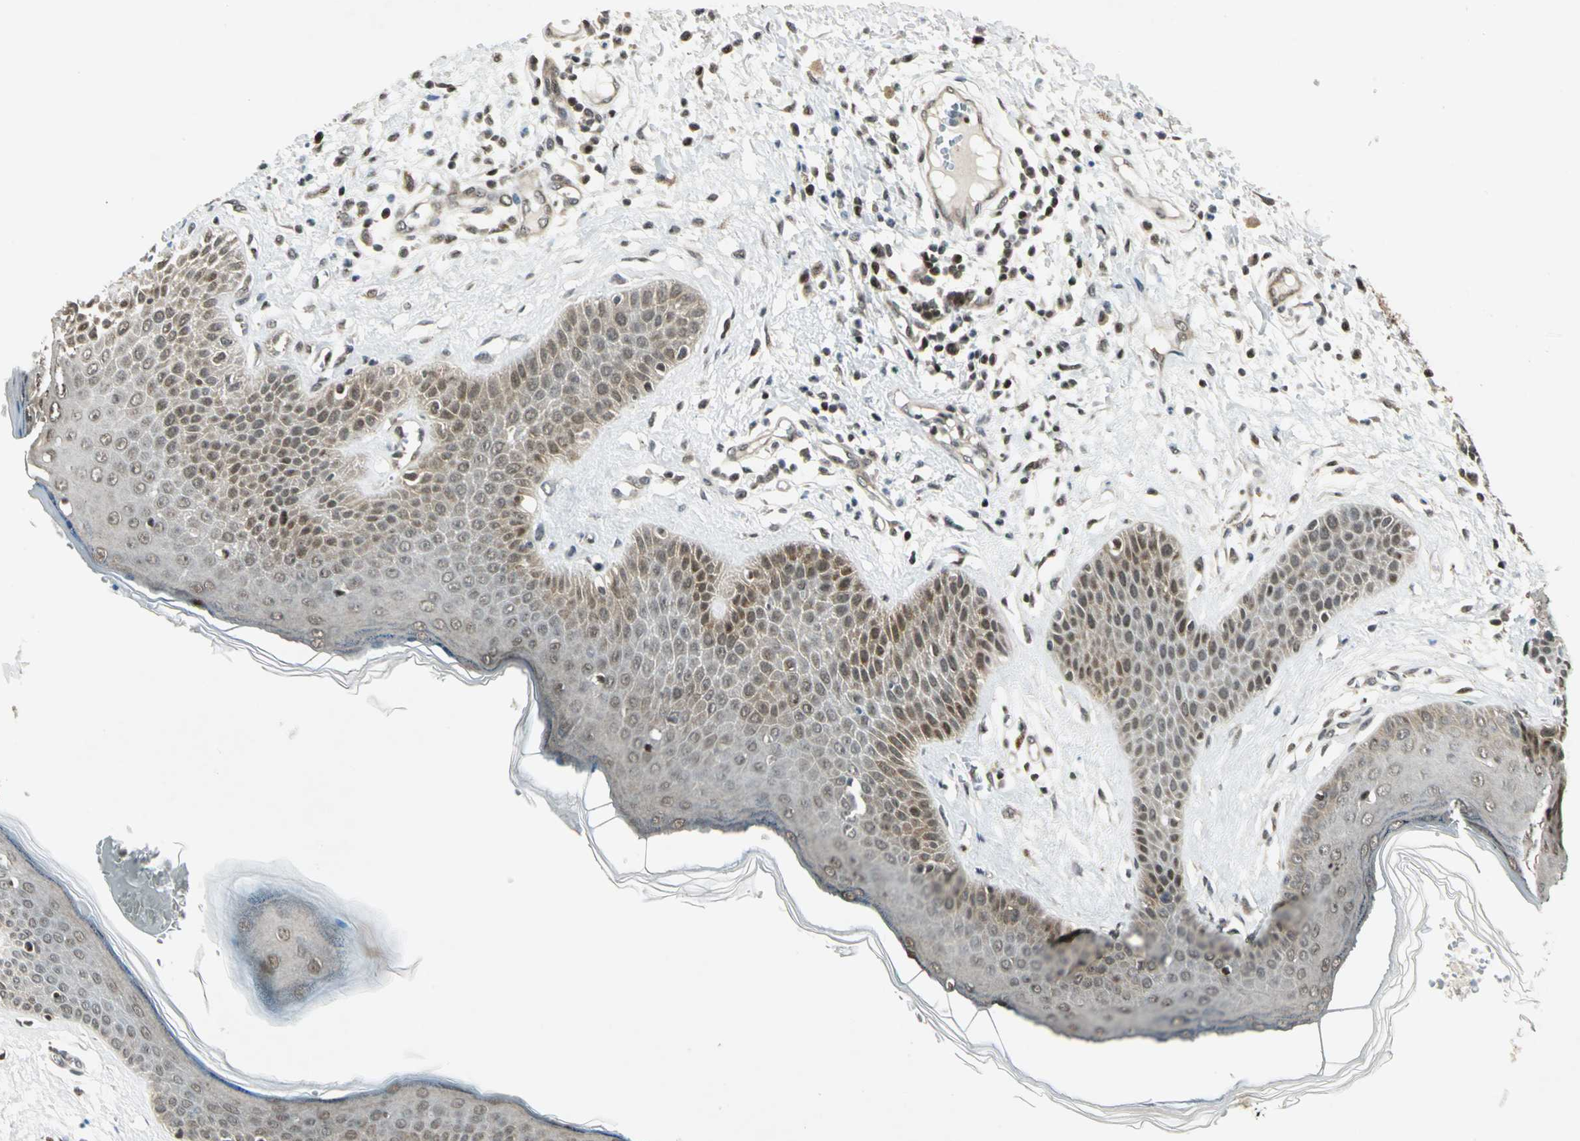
{"staining": {"intensity": "weak", "quantity": "25%-75%", "location": "cytoplasmic/membranous,nuclear"}, "tissue": "skin cancer", "cell_type": "Tumor cells", "image_type": "cancer", "snomed": [{"axis": "morphology", "description": "Basal cell carcinoma"}, {"axis": "topography", "description": "Skin"}], "caption": "Immunohistochemistry histopathology image of neoplastic tissue: skin basal cell carcinoma stained using immunohistochemistry (IHC) shows low levels of weak protein expression localized specifically in the cytoplasmic/membranous and nuclear of tumor cells, appearing as a cytoplasmic/membranous and nuclear brown color.", "gene": "PSMC3", "patient": {"sex": "female", "age": 64}}